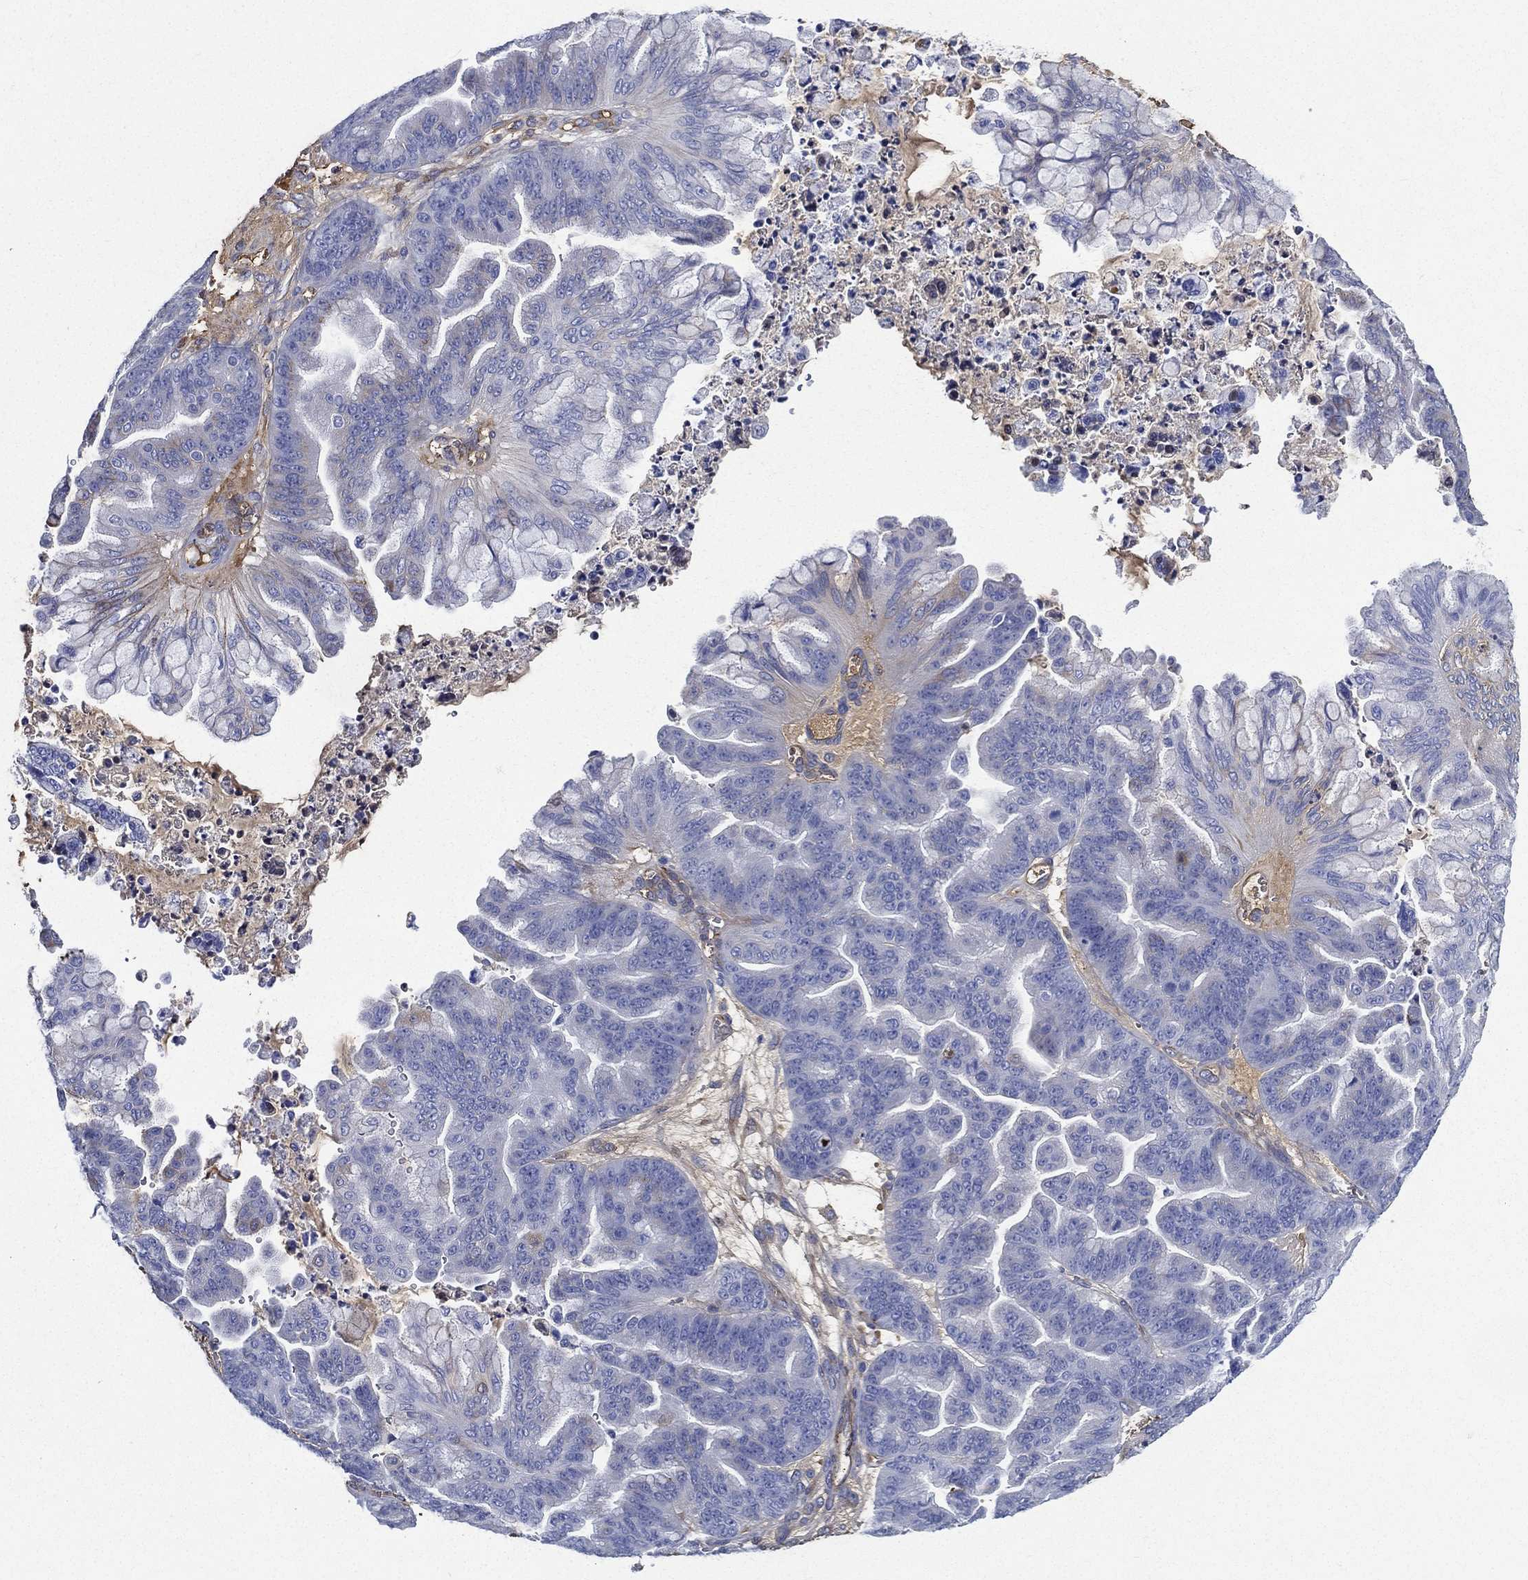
{"staining": {"intensity": "negative", "quantity": "none", "location": "none"}, "tissue": "ovarian cancer", "cell_type": "Tumor cells", "image_type": "cancer", "snomed": [{"axis": "morphology", "description": "Cystadenocarcinoma, mucinous, NOS"}, {"axis": "topography", "description": "Ovary"}], "caption": "Protein analysis of ovarian cancer (mucinous cystadenocarcinoma) demonstrates no significant staining in tumor cells.", "gene": "TMPRSS11D", "patient": {"sex": "female", "age": 67}}